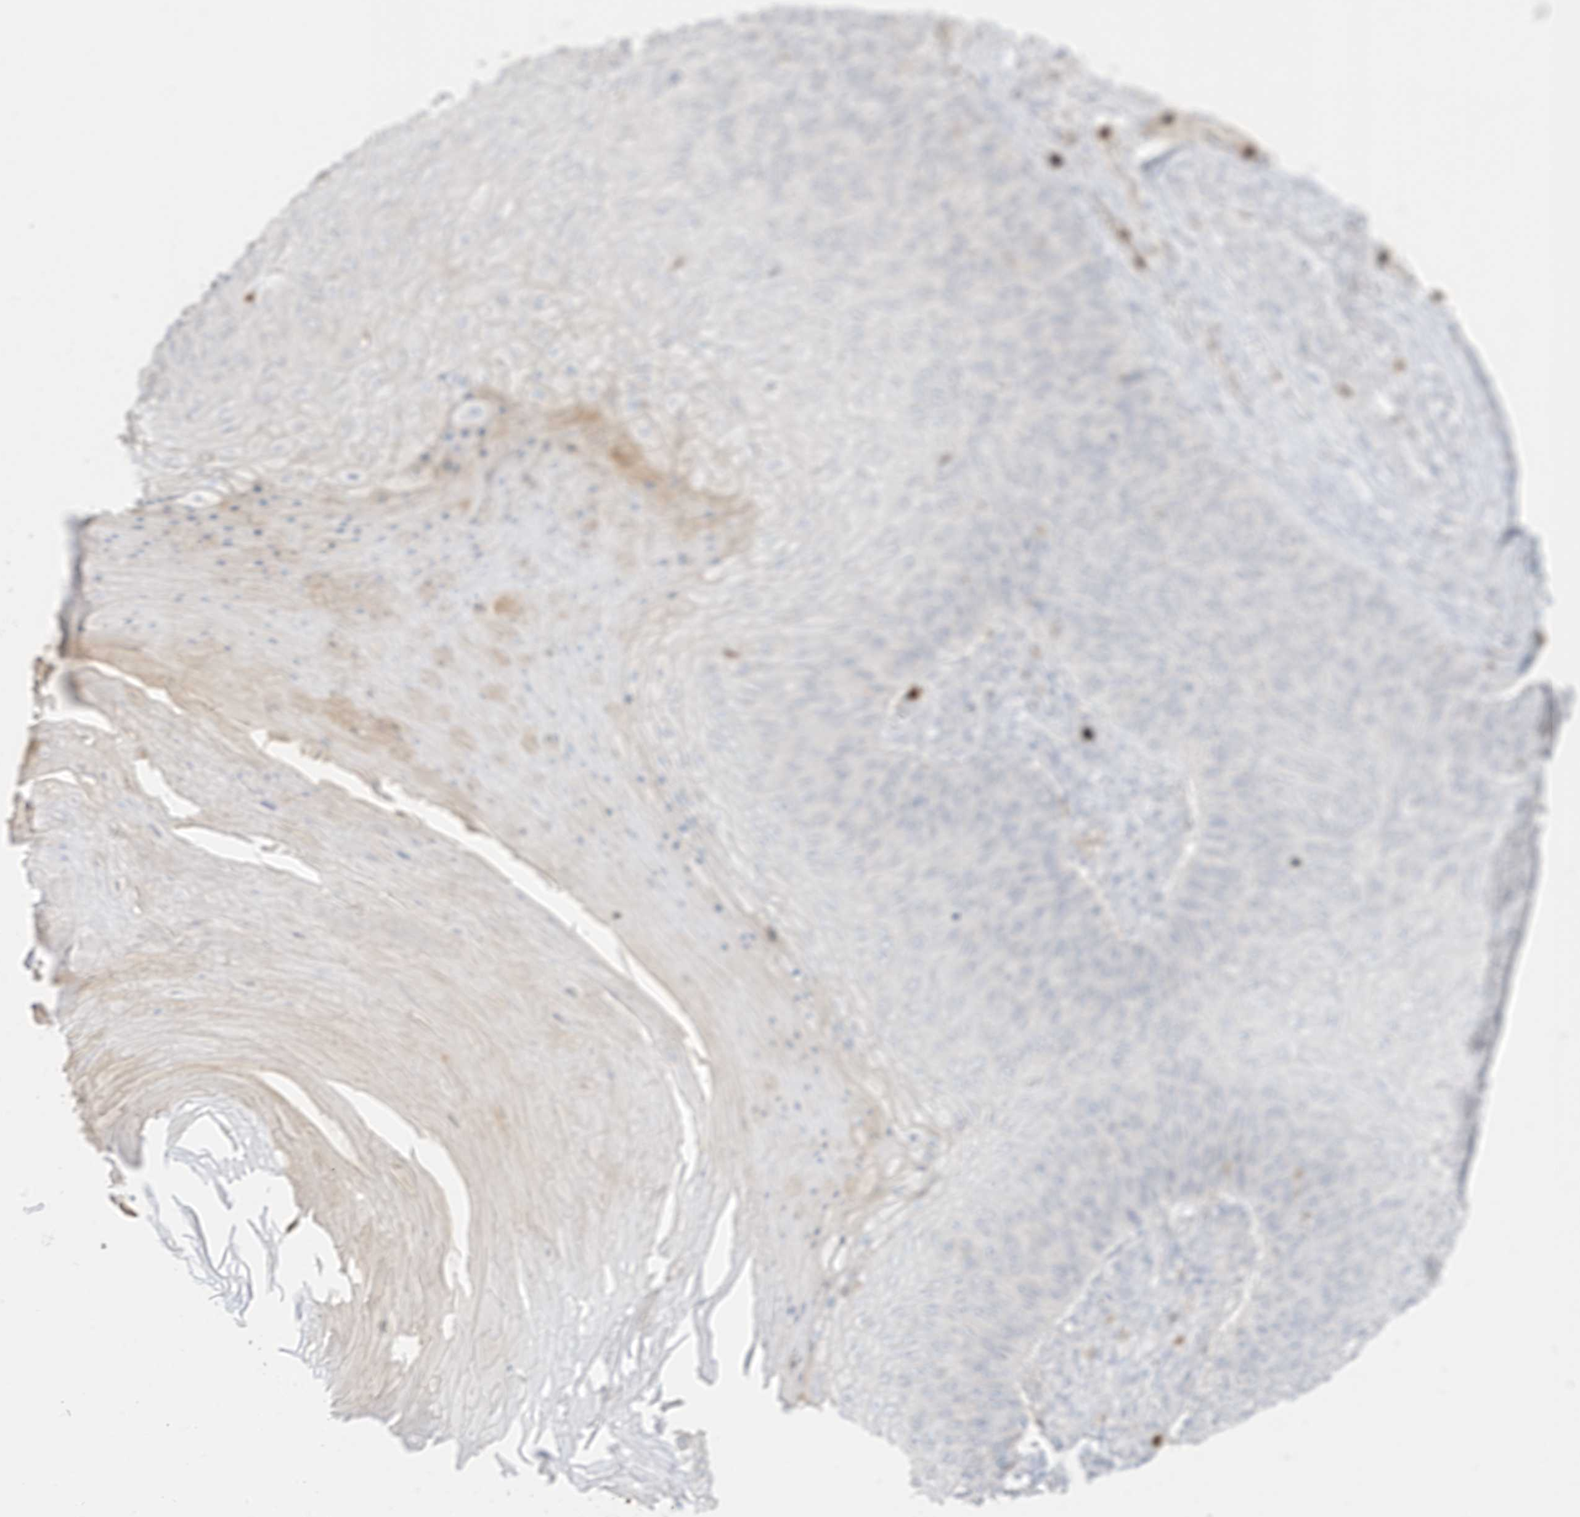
{"staining": {"intensity": "negative", "quantity": "none", "location": "none"}, "tissue": "skin cancer", "cell_type": "Tumor cells", "image_type": "cancer", "snomed": [{"axis": "morphology", "description": "Squamous cell carcinoma, NOS"}, {"axis": "topography", "description": "Skin"}], "caption": "The IHC image has no significant positivity in tumor cells of squamous cell carcinoma (skin) tissue.", "gene": "GCA", "patient": {"sex": "female", "age": 88}}